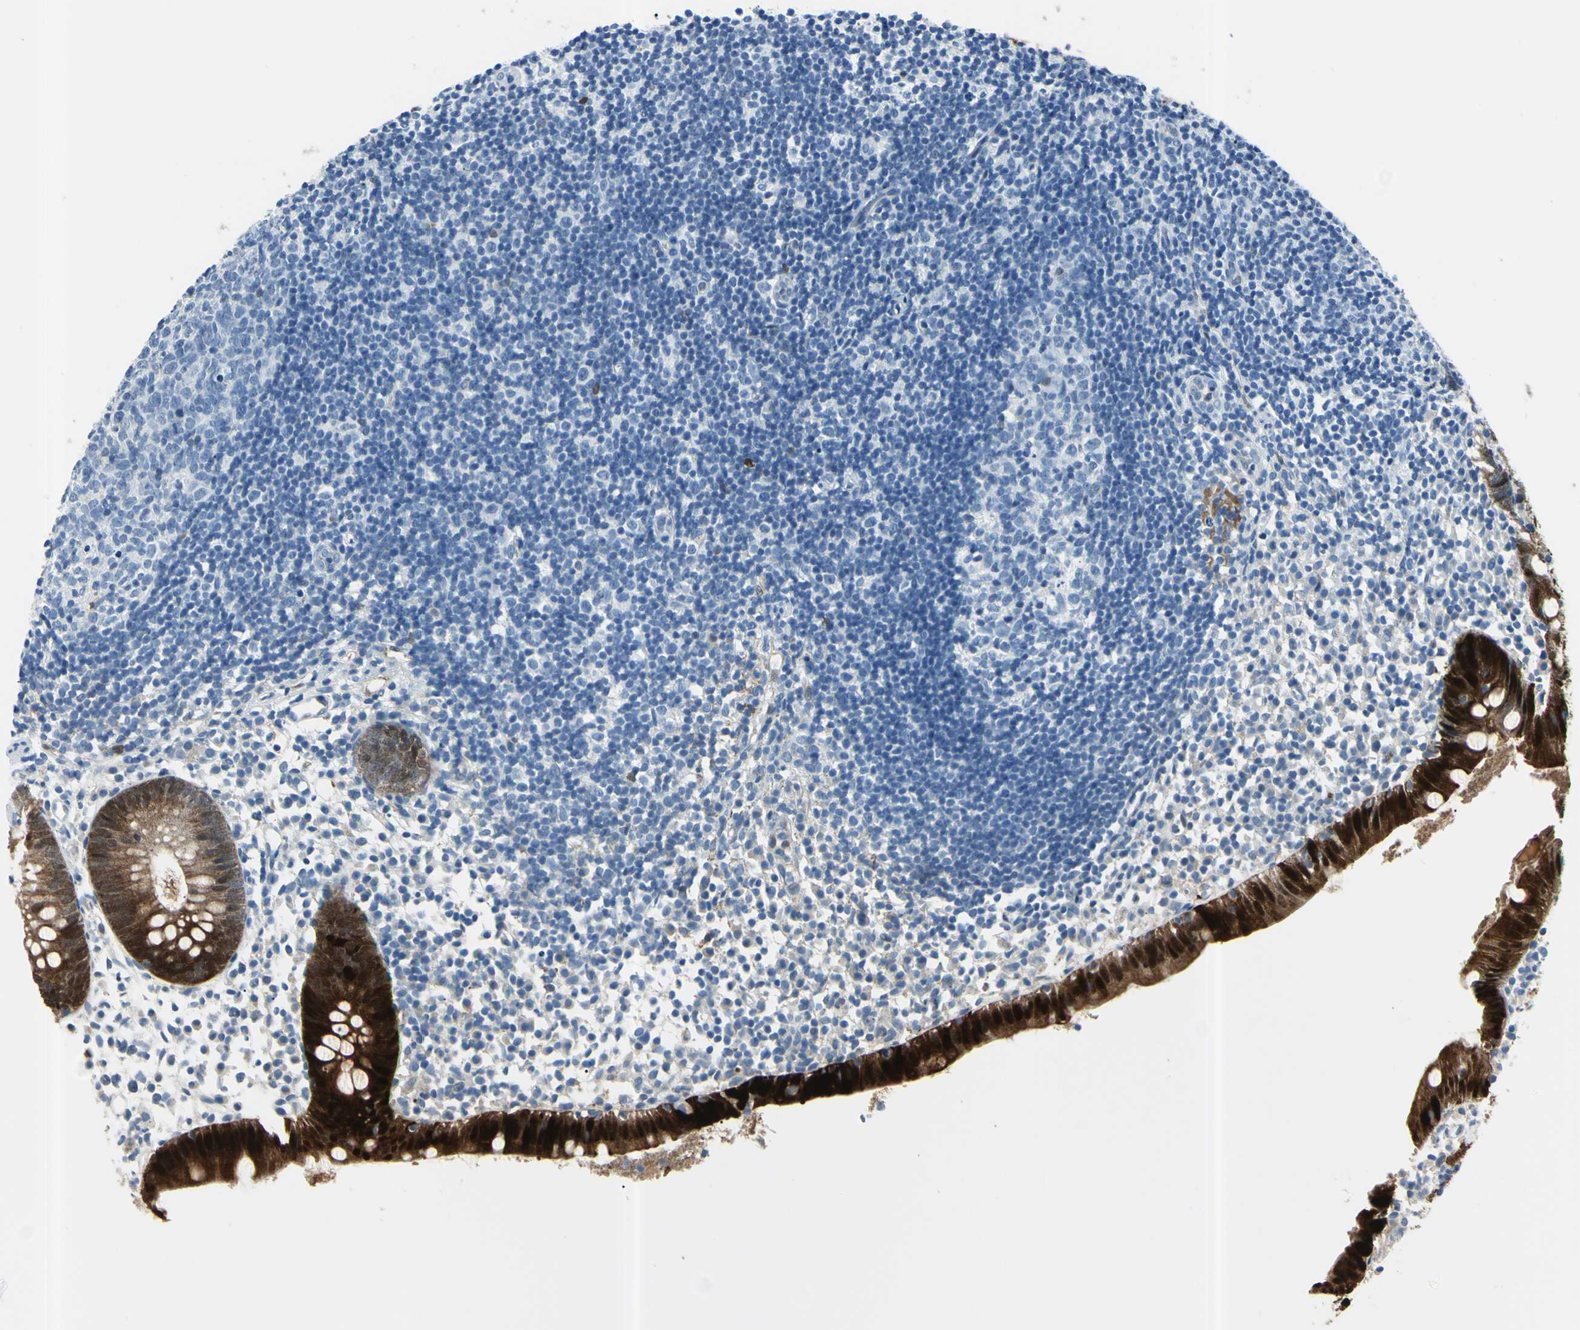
{"staining": {"intensity": "strong", "quantity": ">75%", "location": "cytoplasmic/membranous,nuclear"}, "tissue": "appendix", "cell_type": "Glandular cells", "image_type": "normal", "snomed": [{"axis": "morphology", "description": "Normal tissue, NOS"}, {"axis": "topography", "description": "Appendix"}], "caption": "DAB immunohistochemical staining of normal human appendix demonstrates strong cytoplasmic/membranous,nuclear protein positivity in about >75% of glandular cells.", "gene": "AKR1C3", "patient": {"sex": "female", "age": 20}}